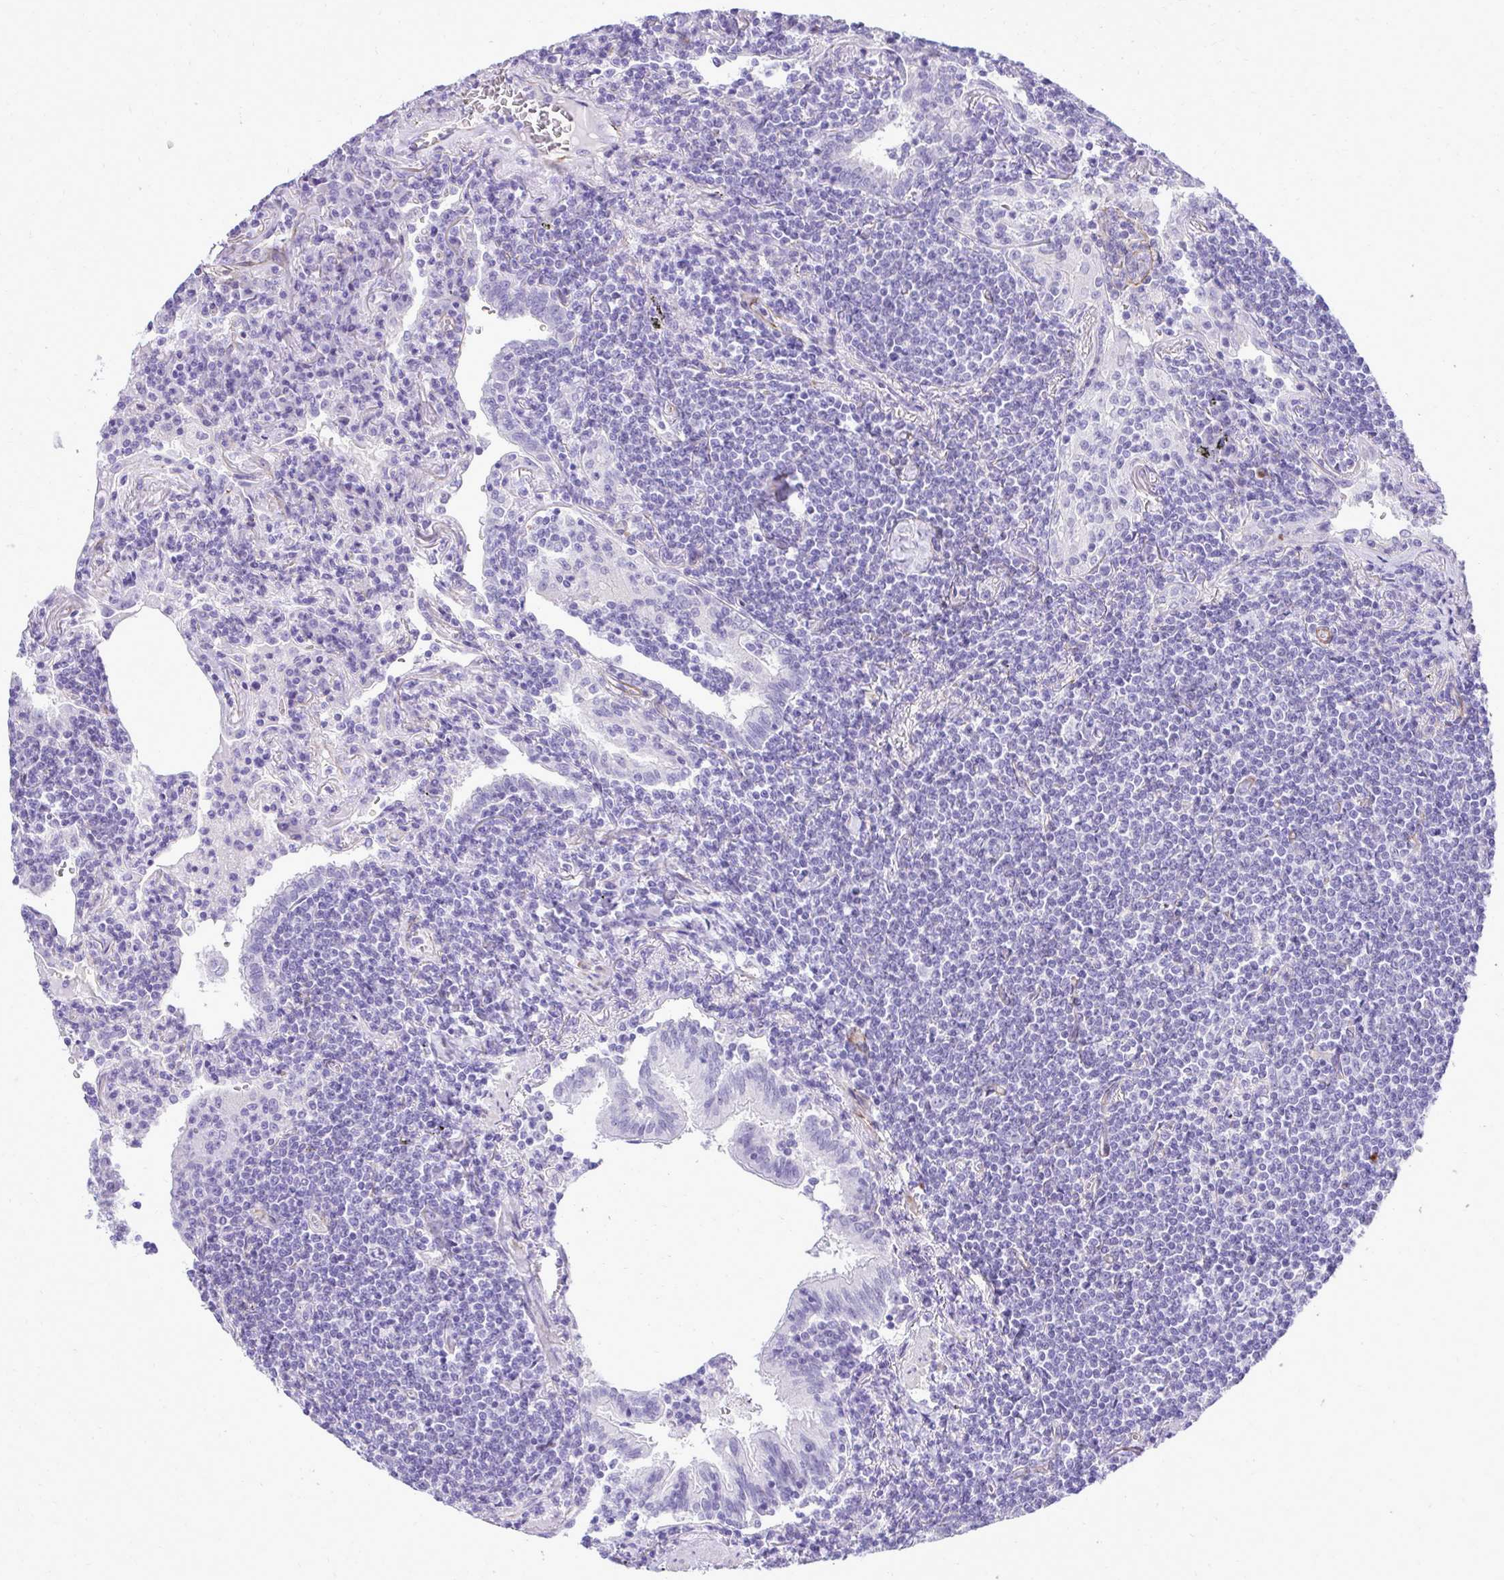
{"staining": {"intensity": "negative", "quantity": "none", "location": "none"}, "tissue": "lymphoma", "cell_type": "Tumor cells", "image_type": "cancer", "snomed": [{"axis": "morphology", "description": "Malignant lymphoma, non-Hodgkin's type, Low grade"}, {"axis": "topography", "description": "Lung"}], "caption": "DAB (3,3'-diaminobenzidine) immunohistochemical staining of malignant lymphoma, non-Hodgkin's type (low-grade) displays no significant expression in tumor cells.", "gene": "PITPNM3", "patient": {"sex": "female", "age": 71}}